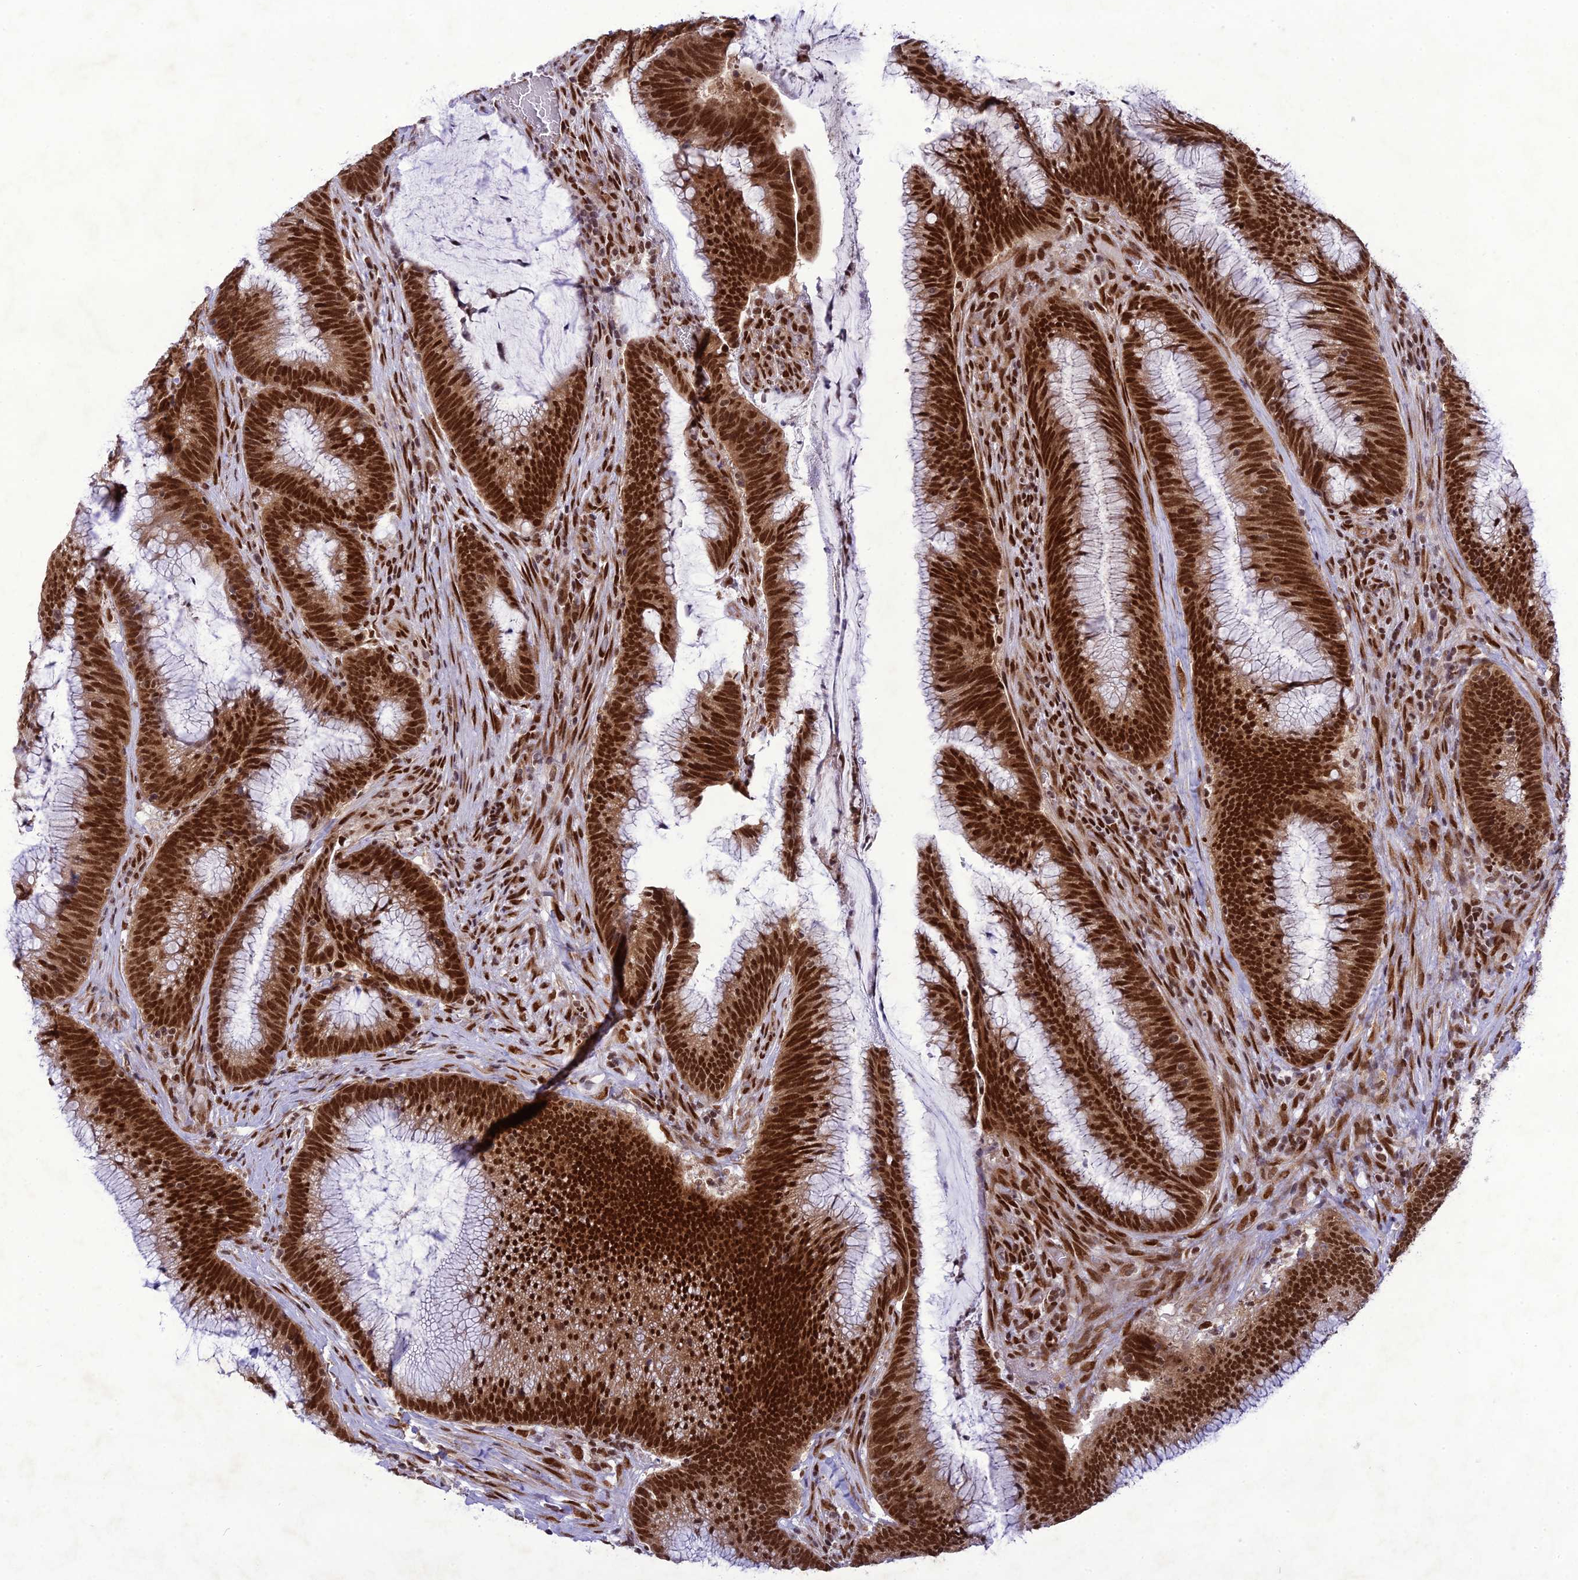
{"staining": {"intensity": "strong", "quantity": ">75%", "location": "nuclear"}, "tissue": "colorectal cancer", "cell_type": "Tumor cells", "image_type": "cancer", "snomed": [{"axis": "morphology", "description": "Adenocarcinoma, NOS"}, {"axis": "topography", "description": "Rectum"}], "caption": "The image displays a brown stain indicating the presence of a protein in the nuclear of tumor cells in adenocarcinoma (colorectal). The protein is shown in brown color, while the nuclei are stained blue.", "gene": "DDX1", "patient": {"sex": "female", "age": 77}}